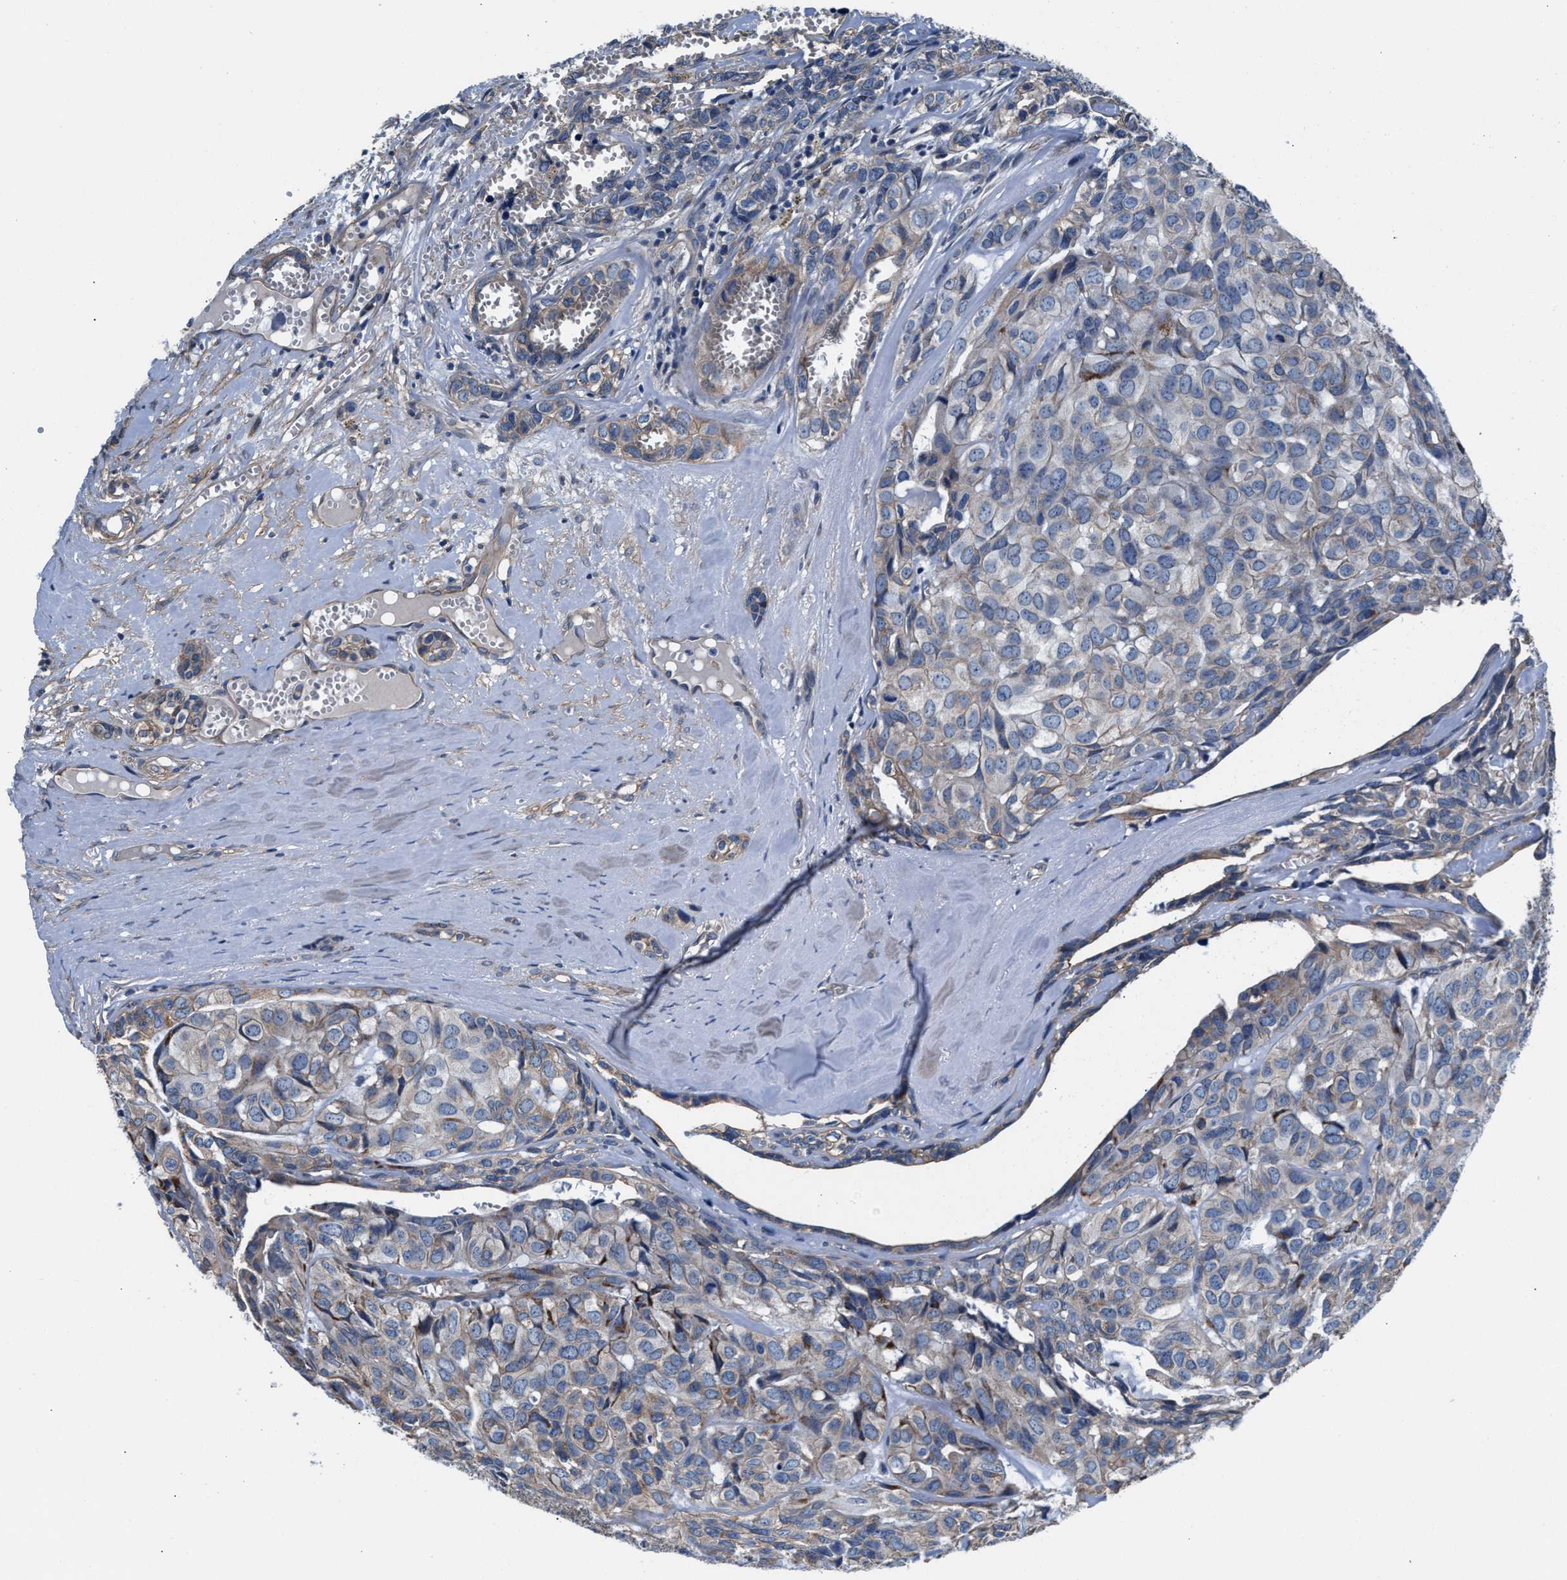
{"staining": {"intensity": "weak", "quantity": "25%-75%", "location": "cytoplasmic/membranous"}, "tissue": "head and neck cancer", "cell_type": "Tumor cells", "image_type": "cancer", "snomed": [{"axis": "morphology", "description": "Adenocarcinoma, NOS"}, {"axis": "topography", "description": "Salivary gland, NOS"}, {"axis": "topography", "description": "Head-Neck"}], "caption": "Head and neck cancer (adenocarcinoma) was stained to show a protein in brown. There is low levels of weak cytoplasmic/membranous staining in approximately 25%-75% of tumor cells.", "gene": "NKTR", "patient": {"sex": "female", "age": 76}}